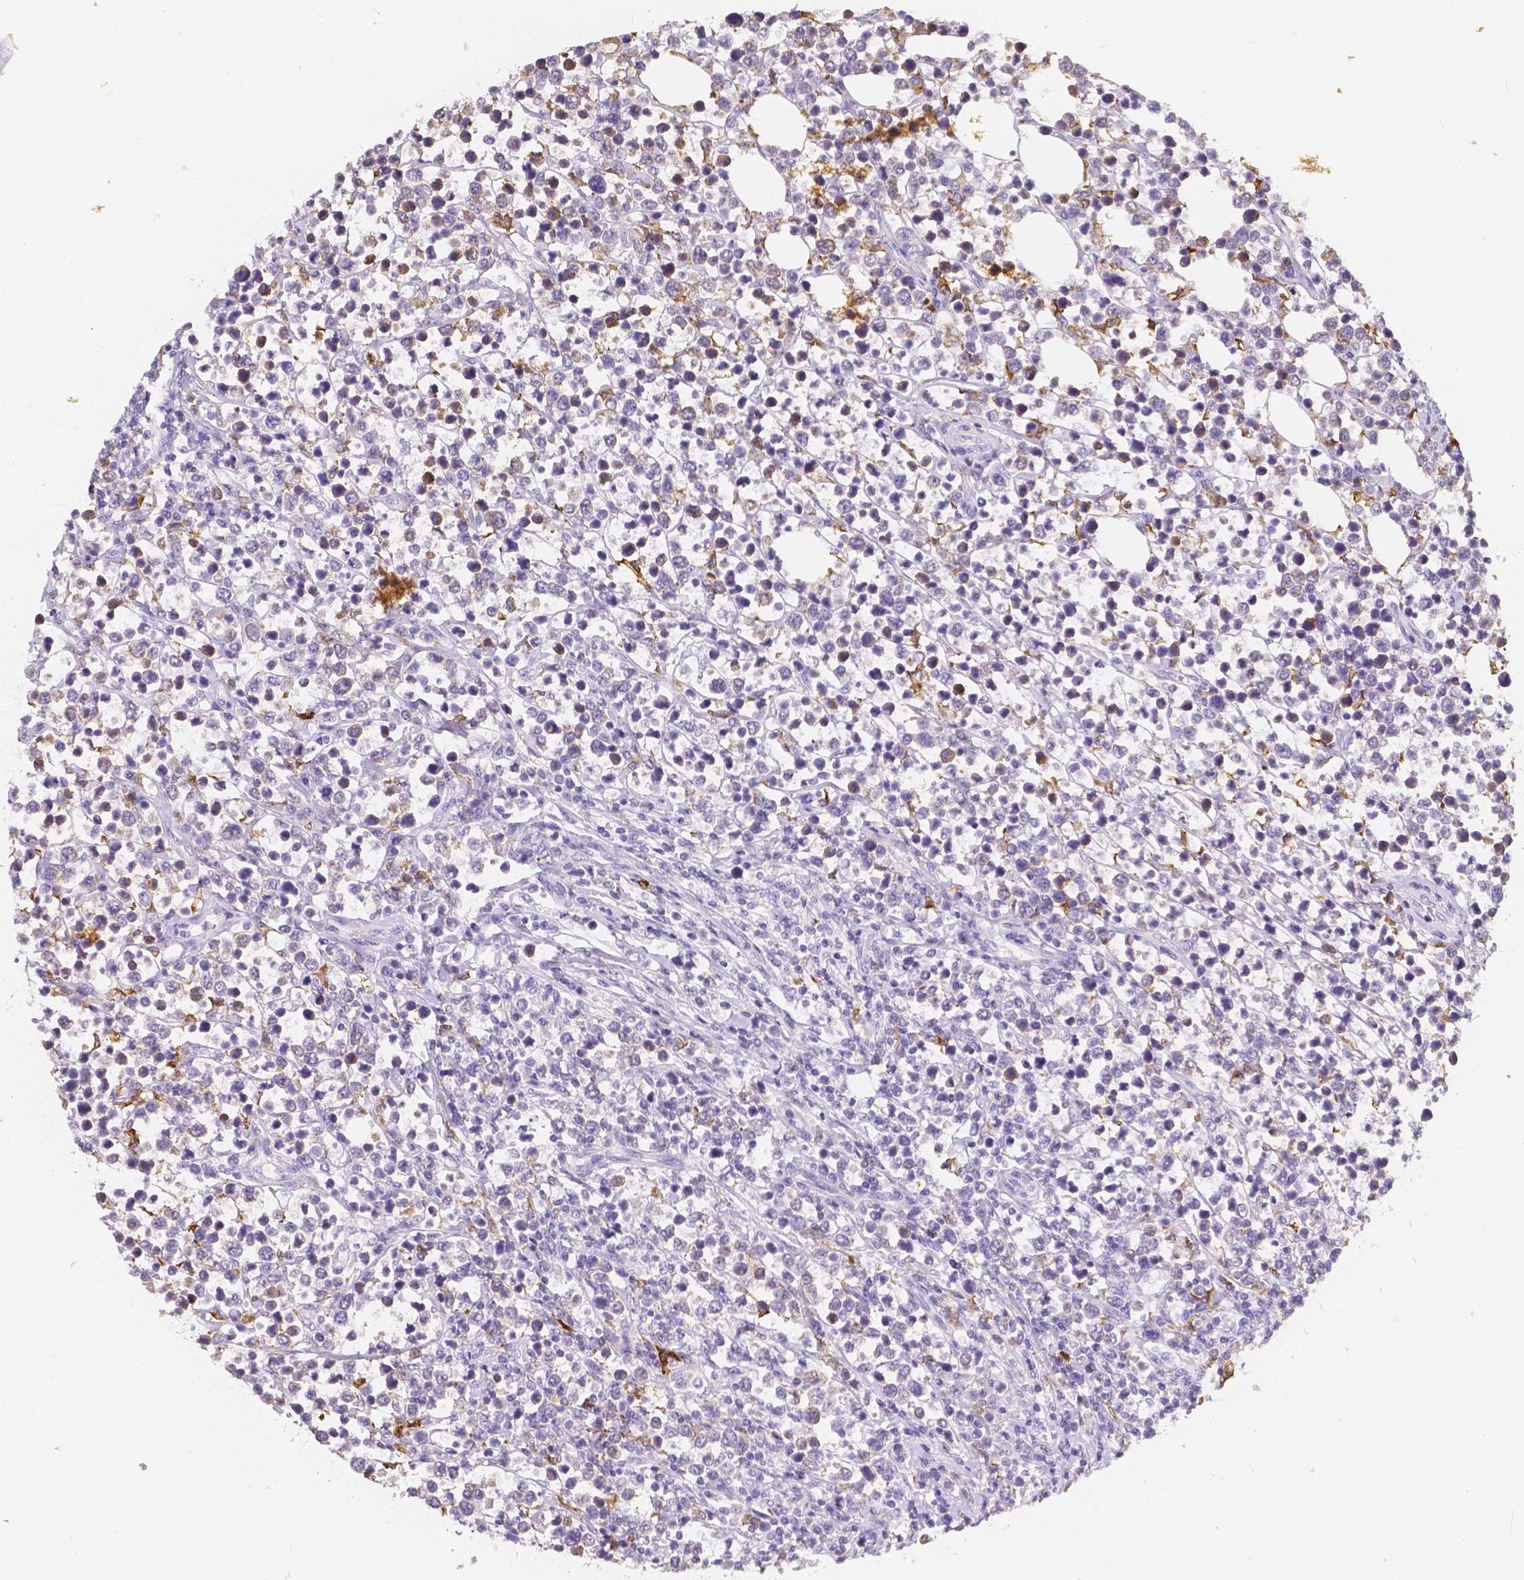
{"staining": {"intensity": "negative", "quantity": "none", "location": "none"}, "tissue": "lymphoma", "cell_type": "Tumor cells", "image_type": "cancer", "snomed": [{"axis": "morphology", "description": "Malignant lymphoma, non-Hodgkin's type, High grade"}, {"axis": "topography", "description": "Soft tissue"}], "caption": "High power microscopy photomicrograph of an immunohistochemistry (IHC) micrograph of high-grade malignant lymphoma, non-Hodgkin's type, revealing no significant positivity in tumor cells.", "gene": "ACP5", "patient": {"sex": "female", "age": 56}}